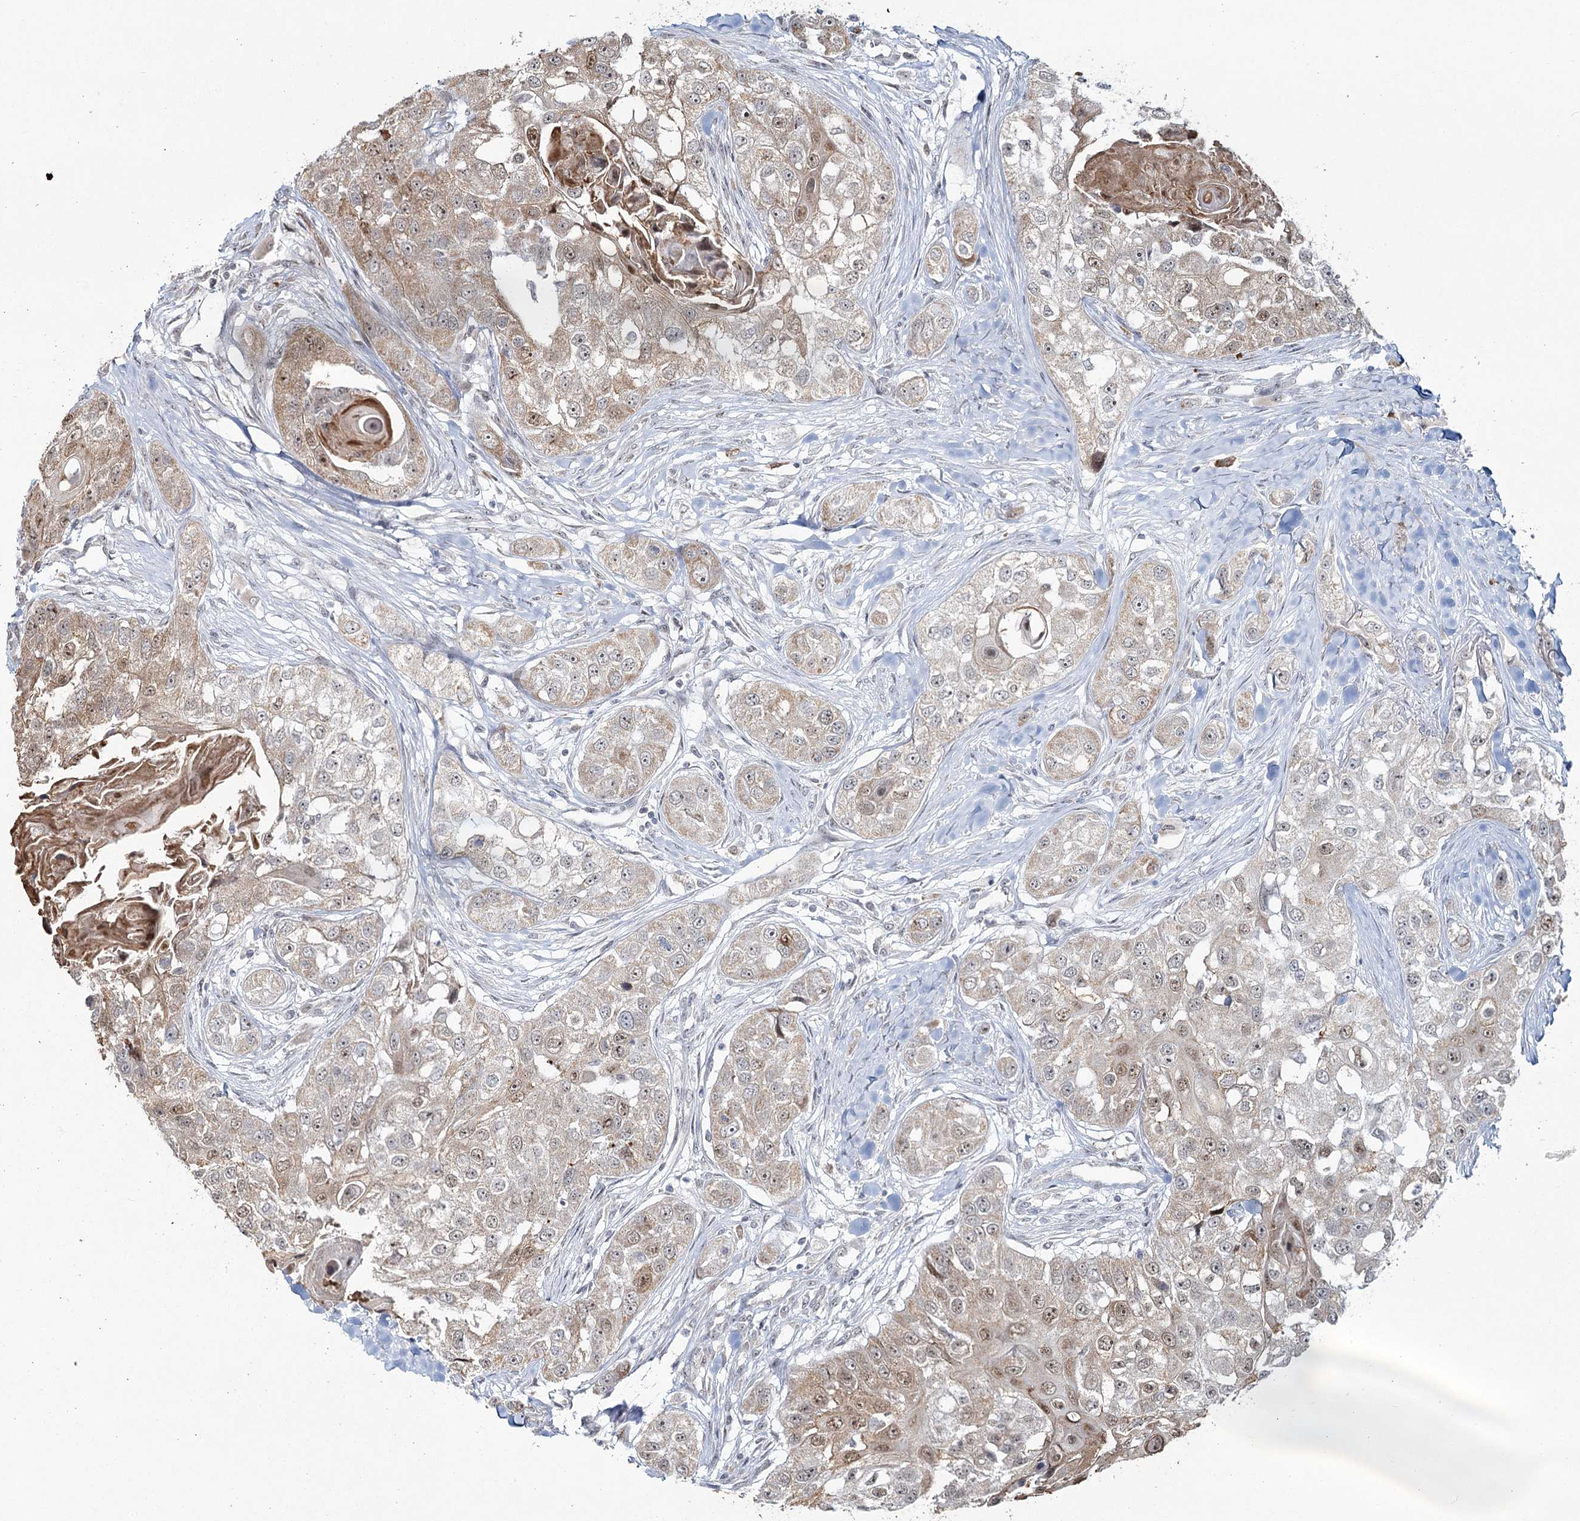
{"staining": {"intensity": "weak", "quantity": ">75%", "location": "cytoplasmic/membranous,nuclear"}, "tissue": "head and neck cancer", "cell_type": "Tumor cells", "image_type": "cancer", "snomed": [{"axis": "morphology", "description": "Normal tissue, NOS"}, {"axis": "morphology", "description": "Squamous cell carcinoma, NOS"}, {"axis": "topography", "description": "Skeletal muscle"}, {"axis": "topography", "description": "Head-Neck"}], "caption": "A low amount of weak cytoplasmic/membranous and nuclear expression is seen in about >75% of tumor cells in head and neck cancer tissue. (Stains: DAB (3,3'-diaminobenzidine) in brown, nuclei in blue, Microscopy: brightfield microscopy at high magnification).", "gene": "ATAD1", "patient": {"sex": "male", "age": 51}}